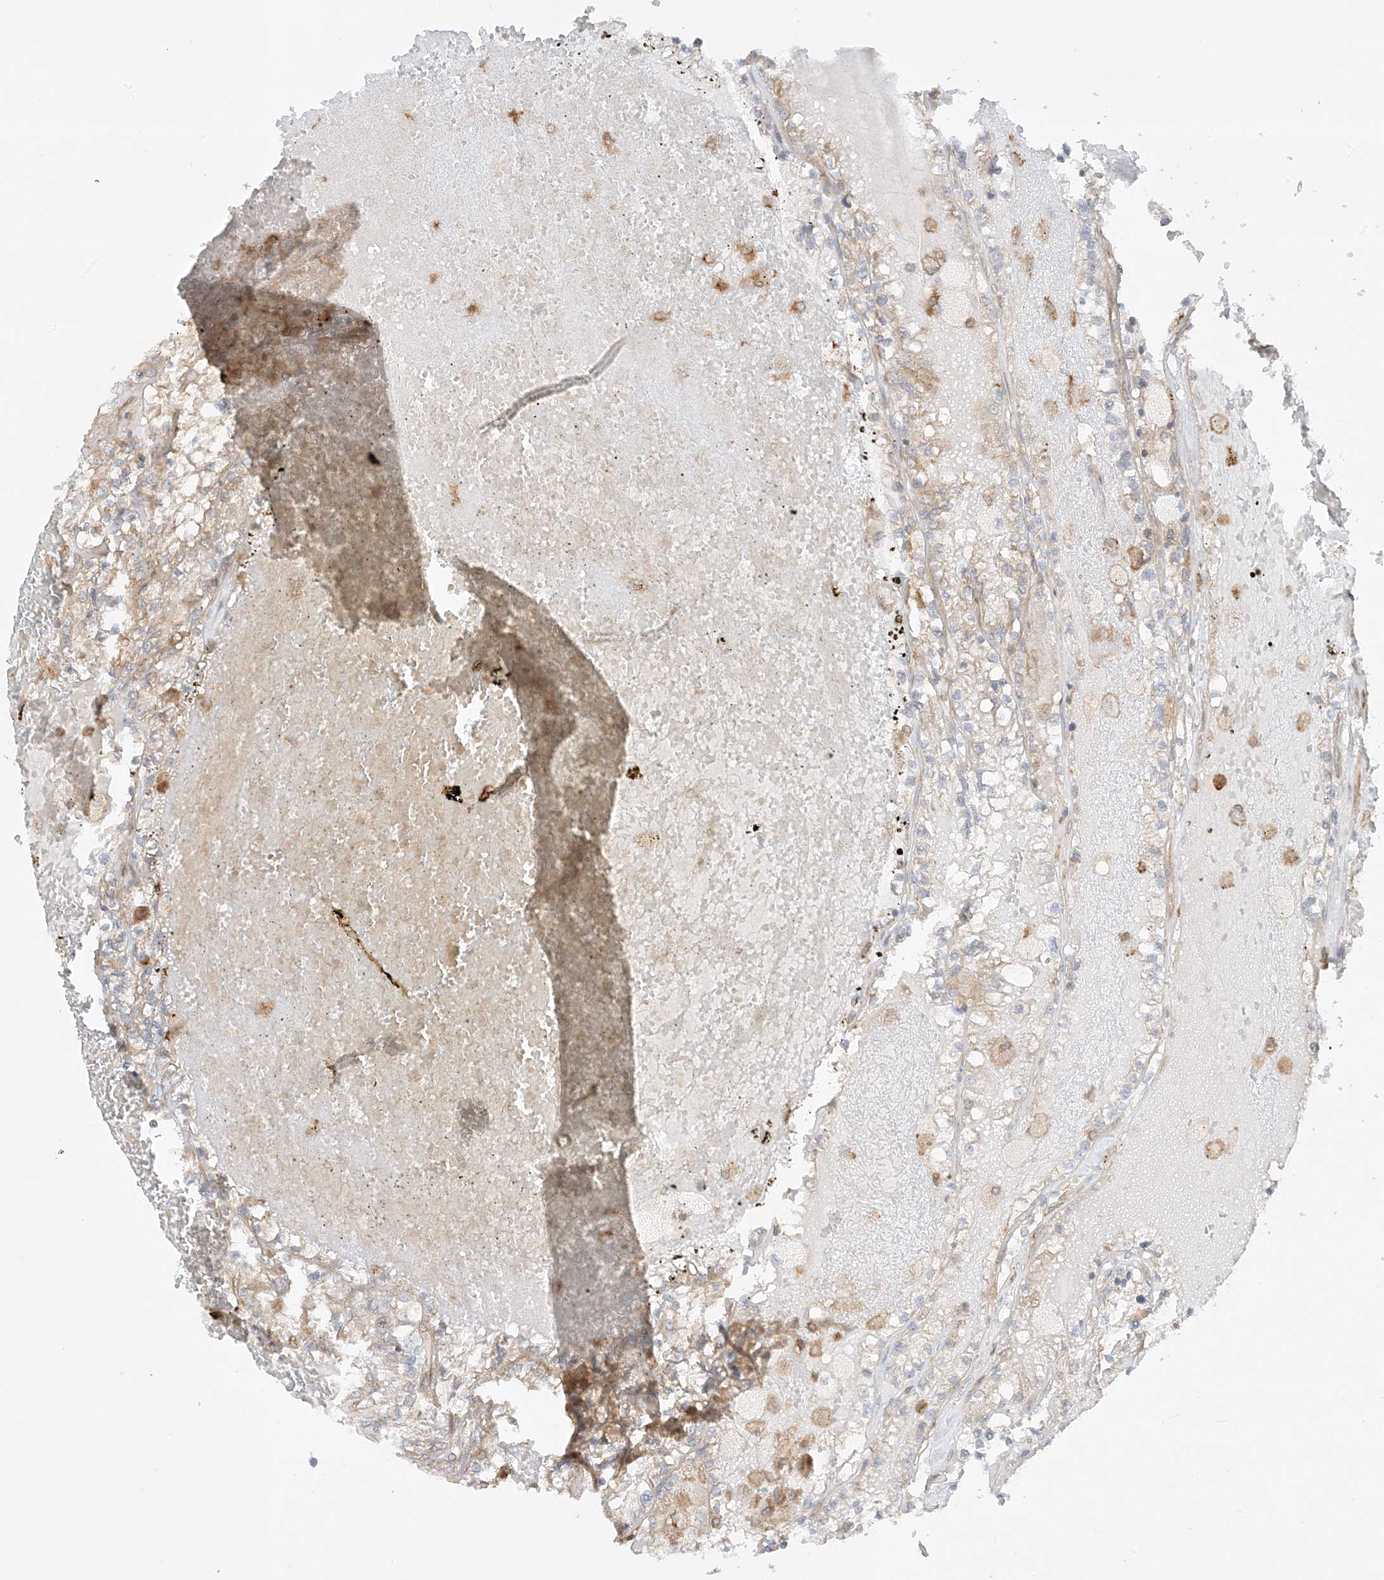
{"staining": {"intensity": "weak", "quantity": "25%-75%", "location": "cytoplasmic/membranous"}, "tissue": "renal cancer", "cell_type": "Tumor cells", "image_type": "cancer", "snomed": [{"axis": "morphology", "description": "Adenocarcinoma, NOS"}, {"axis": "topography", "description": "Kidney"}], "caption": "Weak cytoplasmic/membranous positivity is seen in about 25%-75% of tumor cells in renal adenocarcinoma.", "gene": "SCARF2", "patient": {"sex": "female", "age": 56}}